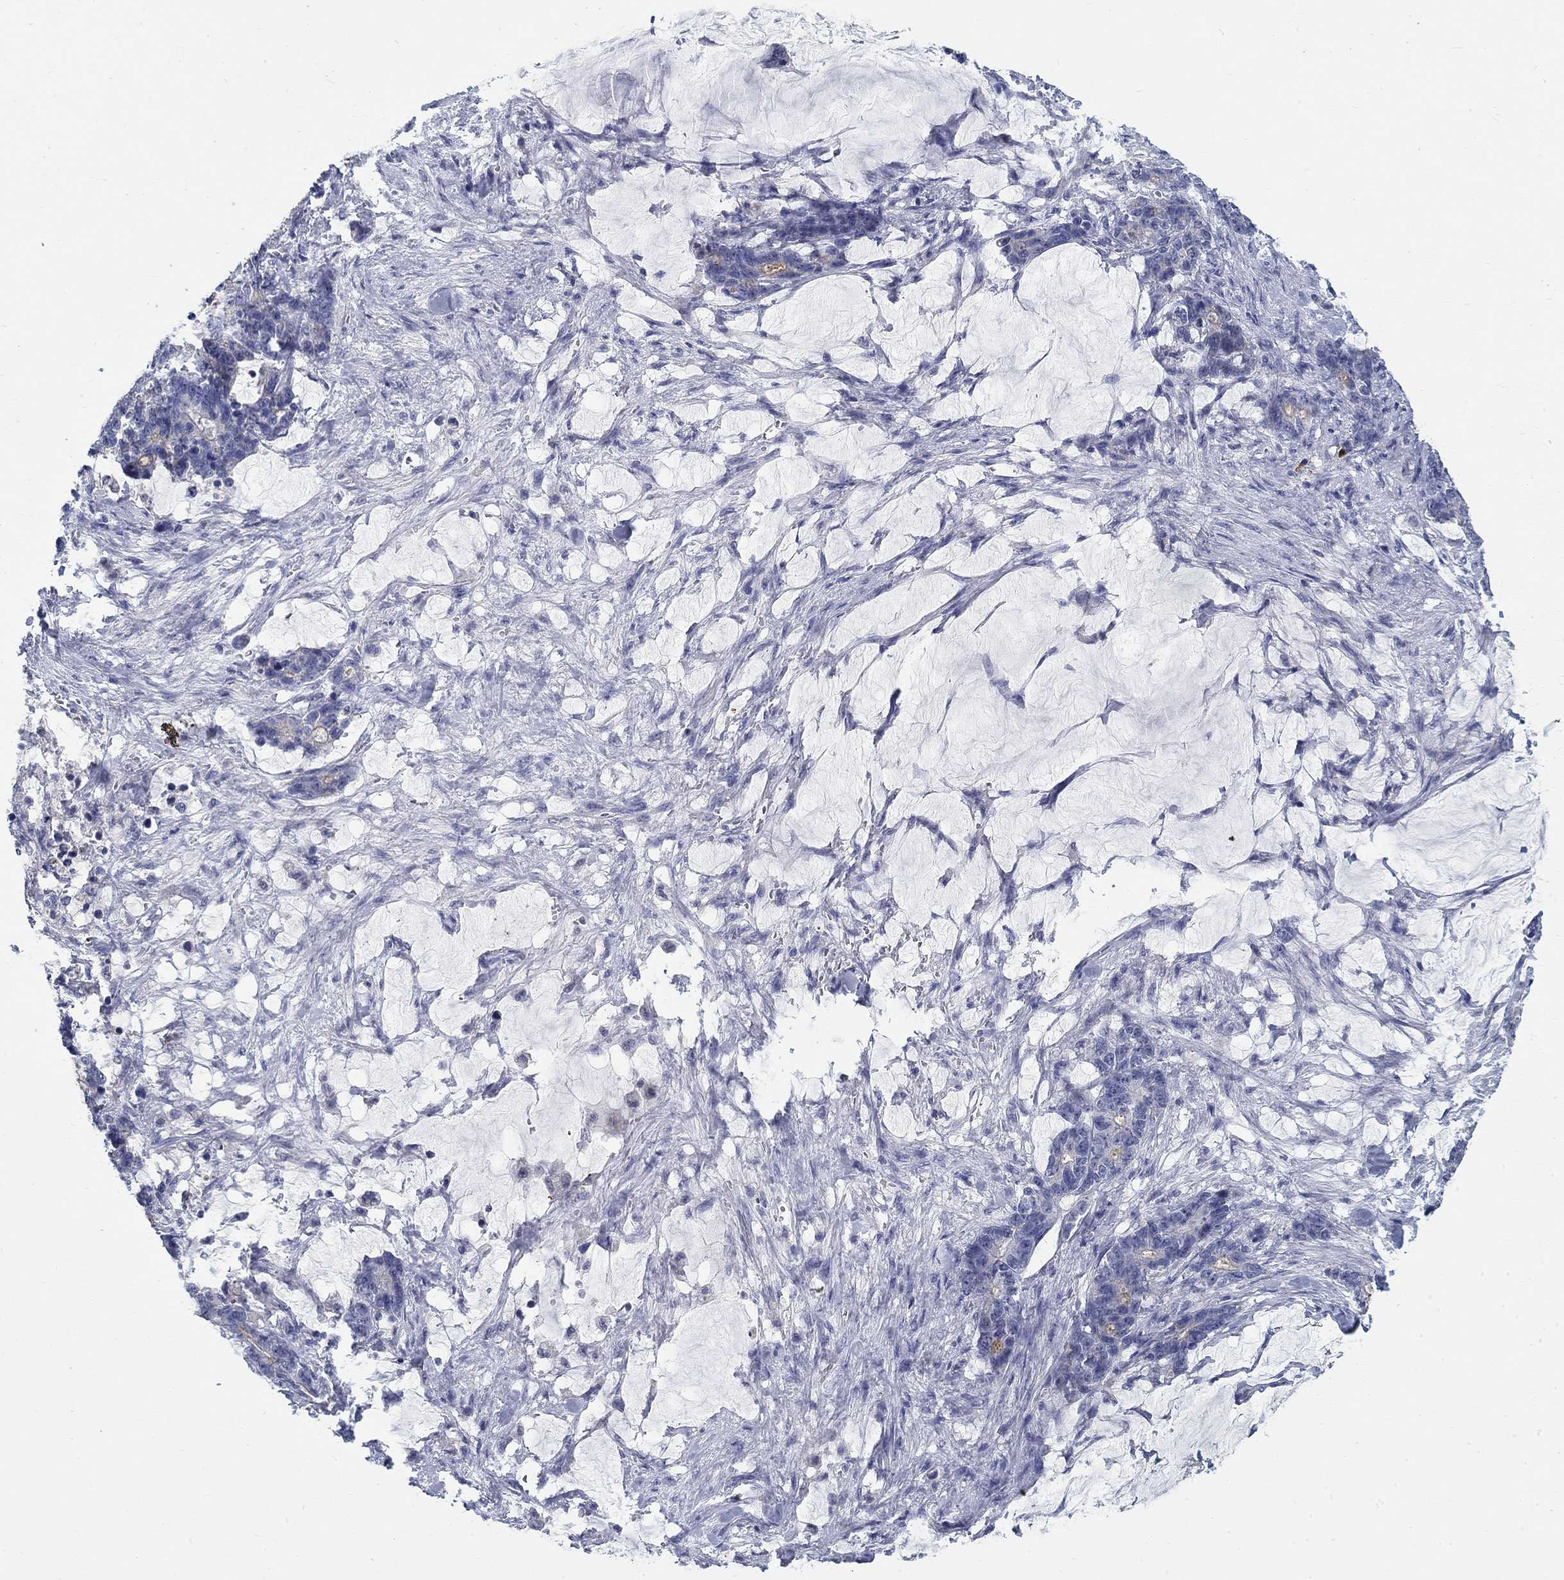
{"staining": {"intensity": "negative", "quantity": "none", "location": "none"}, "tissue": "stomach cancer", "cell_type": "Tumor cells", "image_type": "cancer", "snomed": [{"axis": "morphology", "description": "Normal tissue, NOS"}, {"axis": "morphology", "description": "Adenocarcinoma, NOS"}, {"axis": "topography", "description": "Stomach"}], "caption": "A high-resolution image shows immunohistochemistry (IHC) staining of adenocarcinoma (stomach), which exhibits no significant staining in tumor cells. (Stains: DAB immunohistochemistry (IHC) with hematoxylin counter stain, Microscopy: brightfield microscopy at high magnification).", "gene": "SMIM18", "patient": {"sex": "female", "age": 64}}